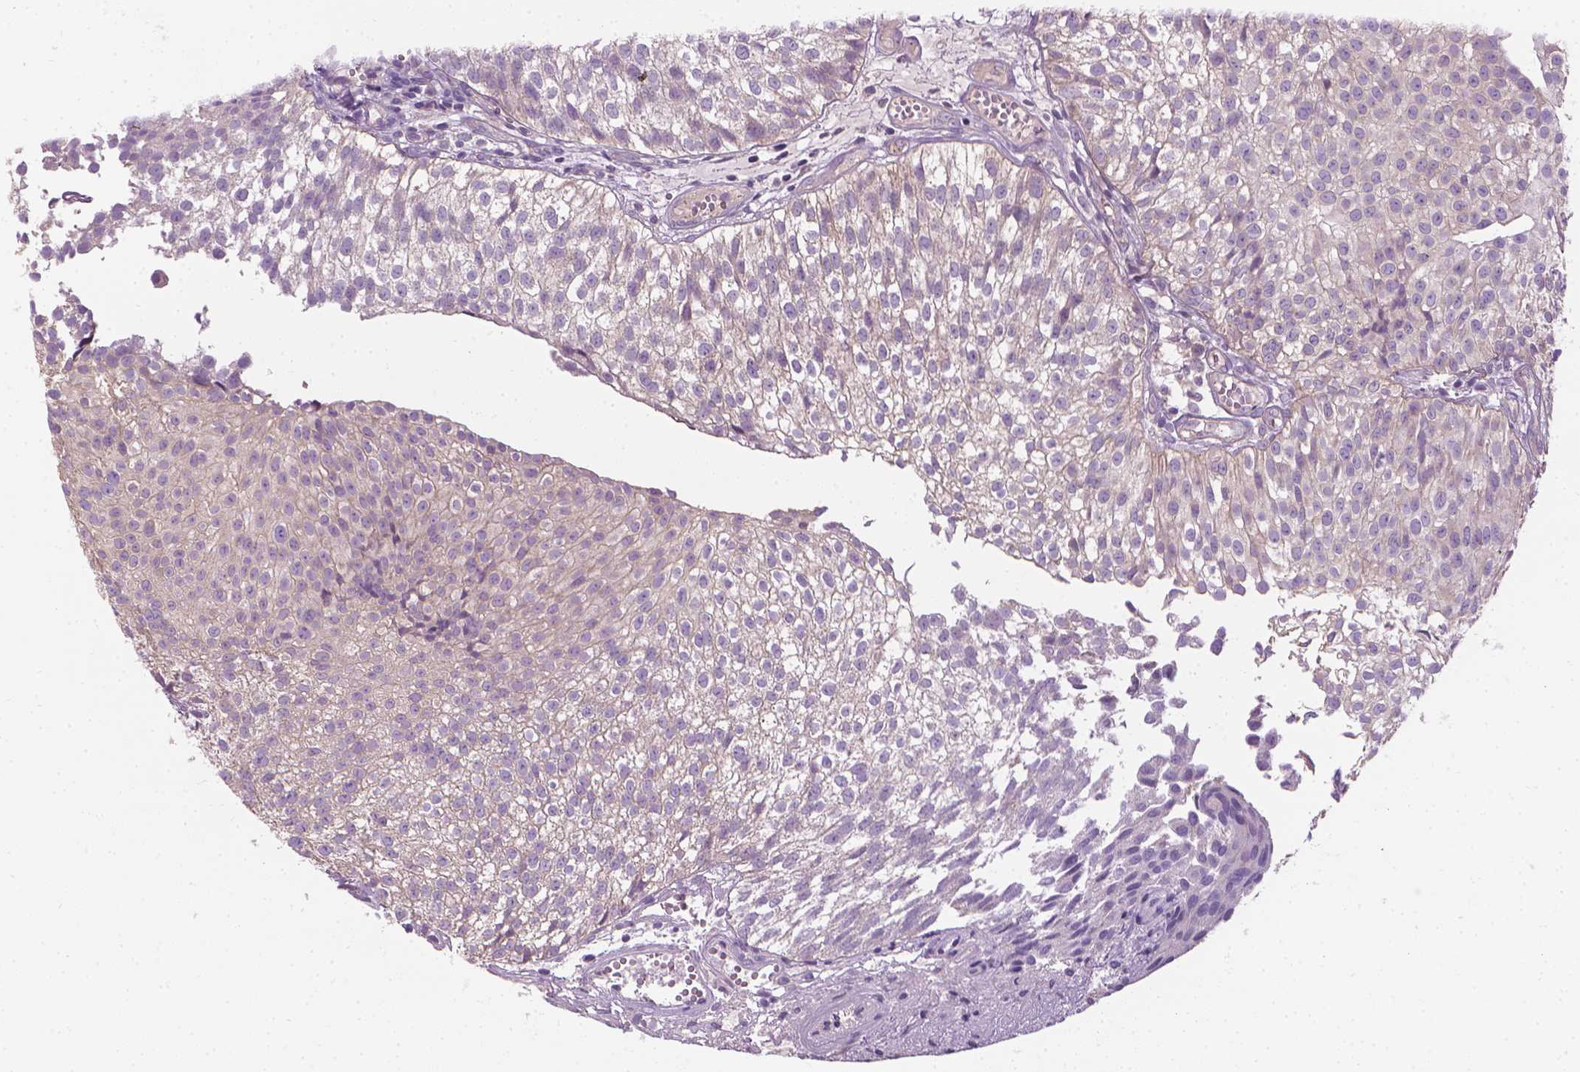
{"staining": {"intensity": "weak", "quantity": "<25%", "location": "cytoplasmic/membranous"}, "tissue": "urothelial cancer", "cell_type": "Tumor cells", "image_type": "cancer", "snomed": [{"axis": "morphology", "description": "Urothelial carcinoma, Low grade"}, {"axis": "topography", "description": "Urinary bladder"}], "caption": "Low-grade urothelial carcinoma was stained to show a protein in brown. There is no significant positivity in tumor cells.", "gene": "RIIAD1", "patient": {"sex": "male", "age": 70}}